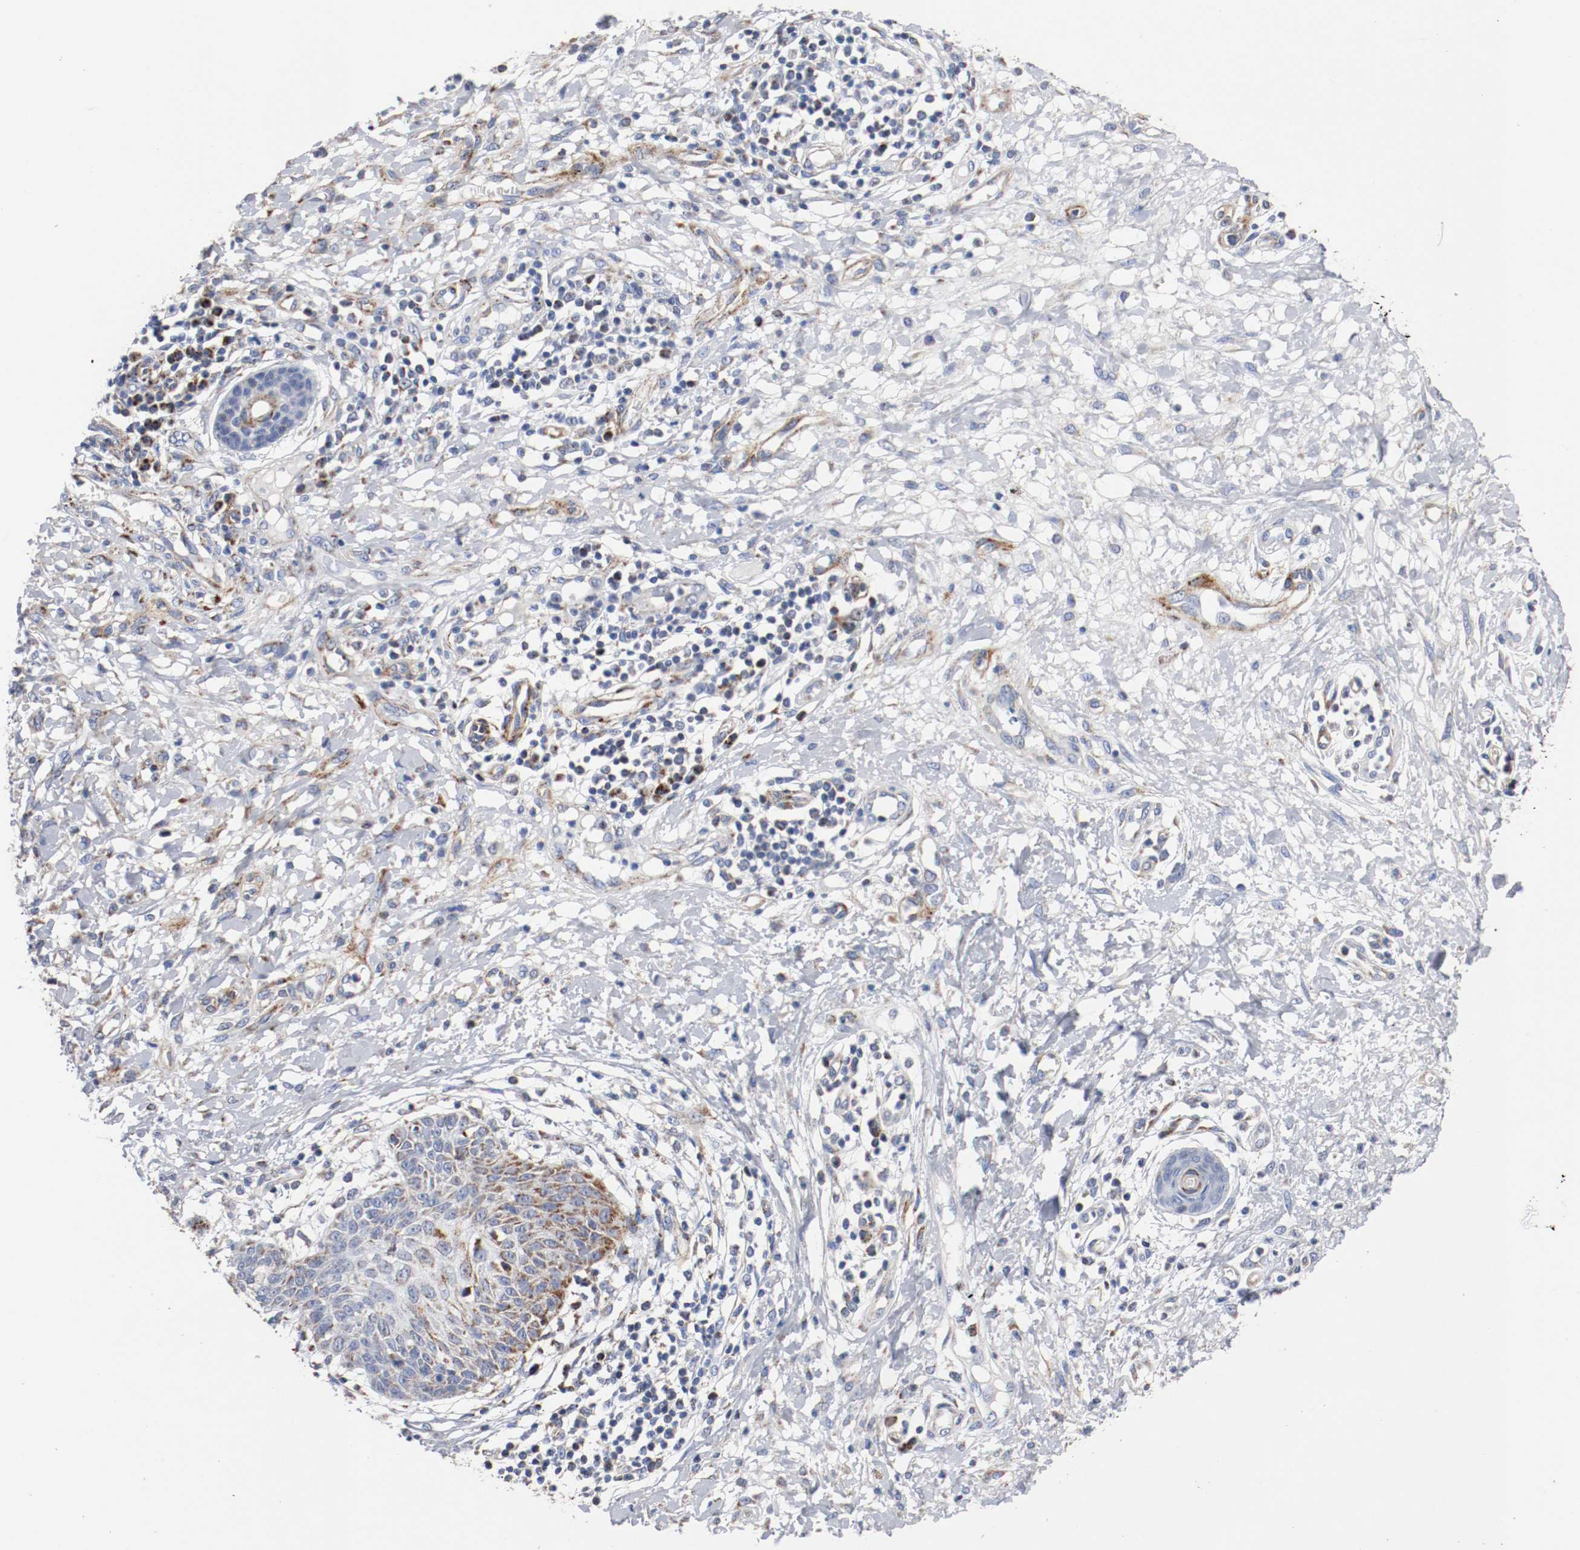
{"staining": {"intensity": "moderate", "quantity": "25%-75%", "location": "cytoplasmic/membranous"}, "tissue": "skin cancer", "cell_type": "Tumor cells", "image_type": "cancer", "snomed": [{"axis": "morphology", "description": "Squamous cell carcinoma, NOS"}, {"axis": "topography", "description": "Skin"}], "caption": "Skin cancer stained with a protein marker shows moderate staining in tumor cells.", "gene": "TUBD1", "patient": {"sex": "female", "age": 78}}